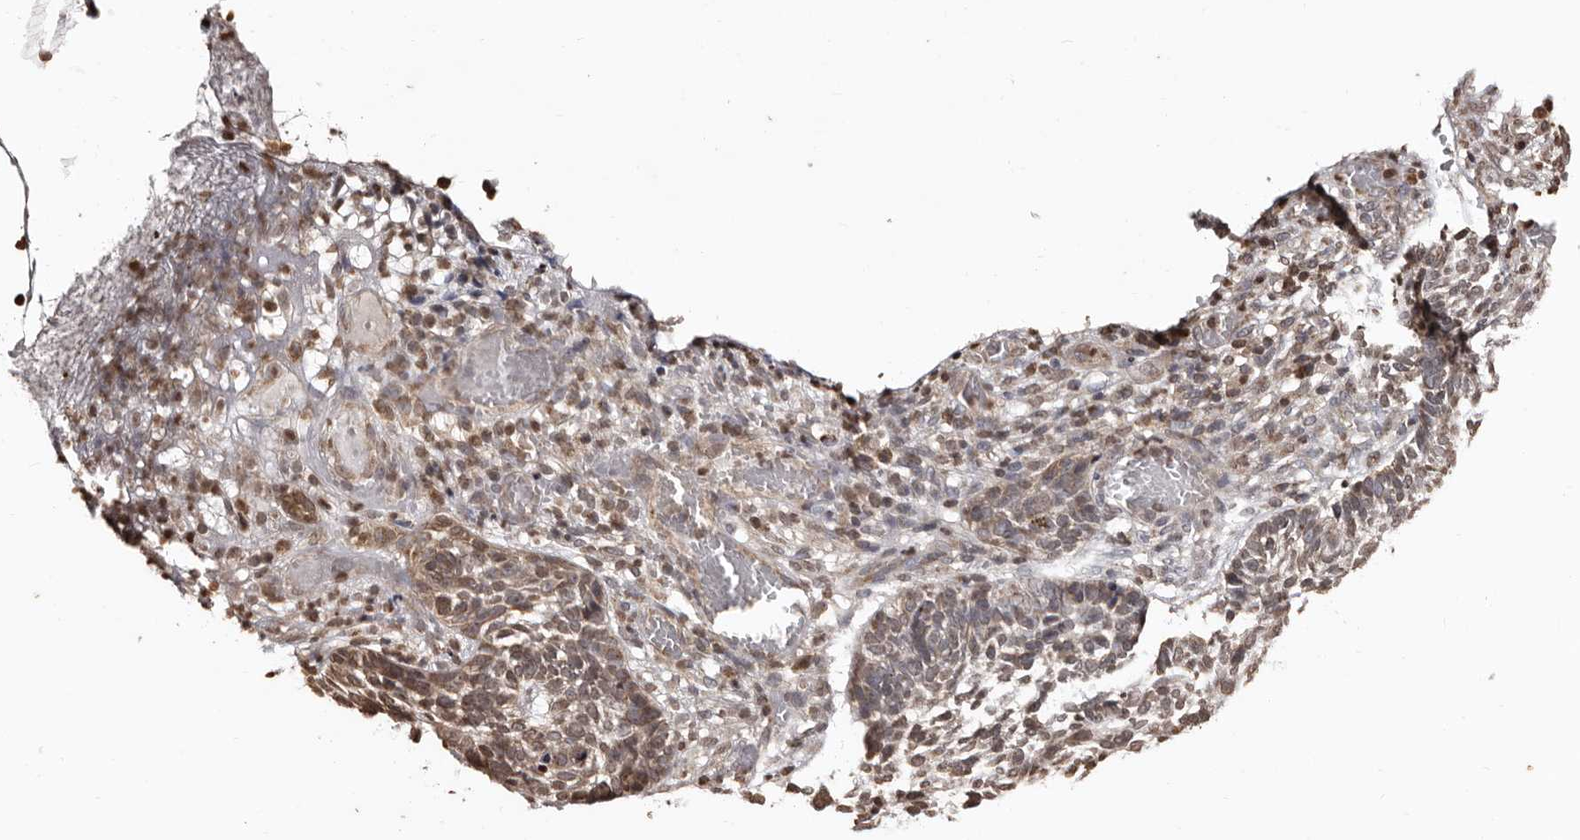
{"staining": {"intensity": "weak", "quantity": "25%-75%", "location": "cytoplasmic/membranous"}, "tissue": "skin cancer", "cell_type": "Tumor cells", "image_type": "cancer", "snomed": [{"axis": "morphology", "description": "Basal cell carcinoma"}, {"axis": "topography", "description": "Skin"}], "caption": "Skin cancer was stained to show a protein in brown. There is low levels of weak cytoplasmic/membranous staining in about 25%-75% of tumor cells.", "gene": "CCDC190", "patient": {"sex": "male", "age": 85}}